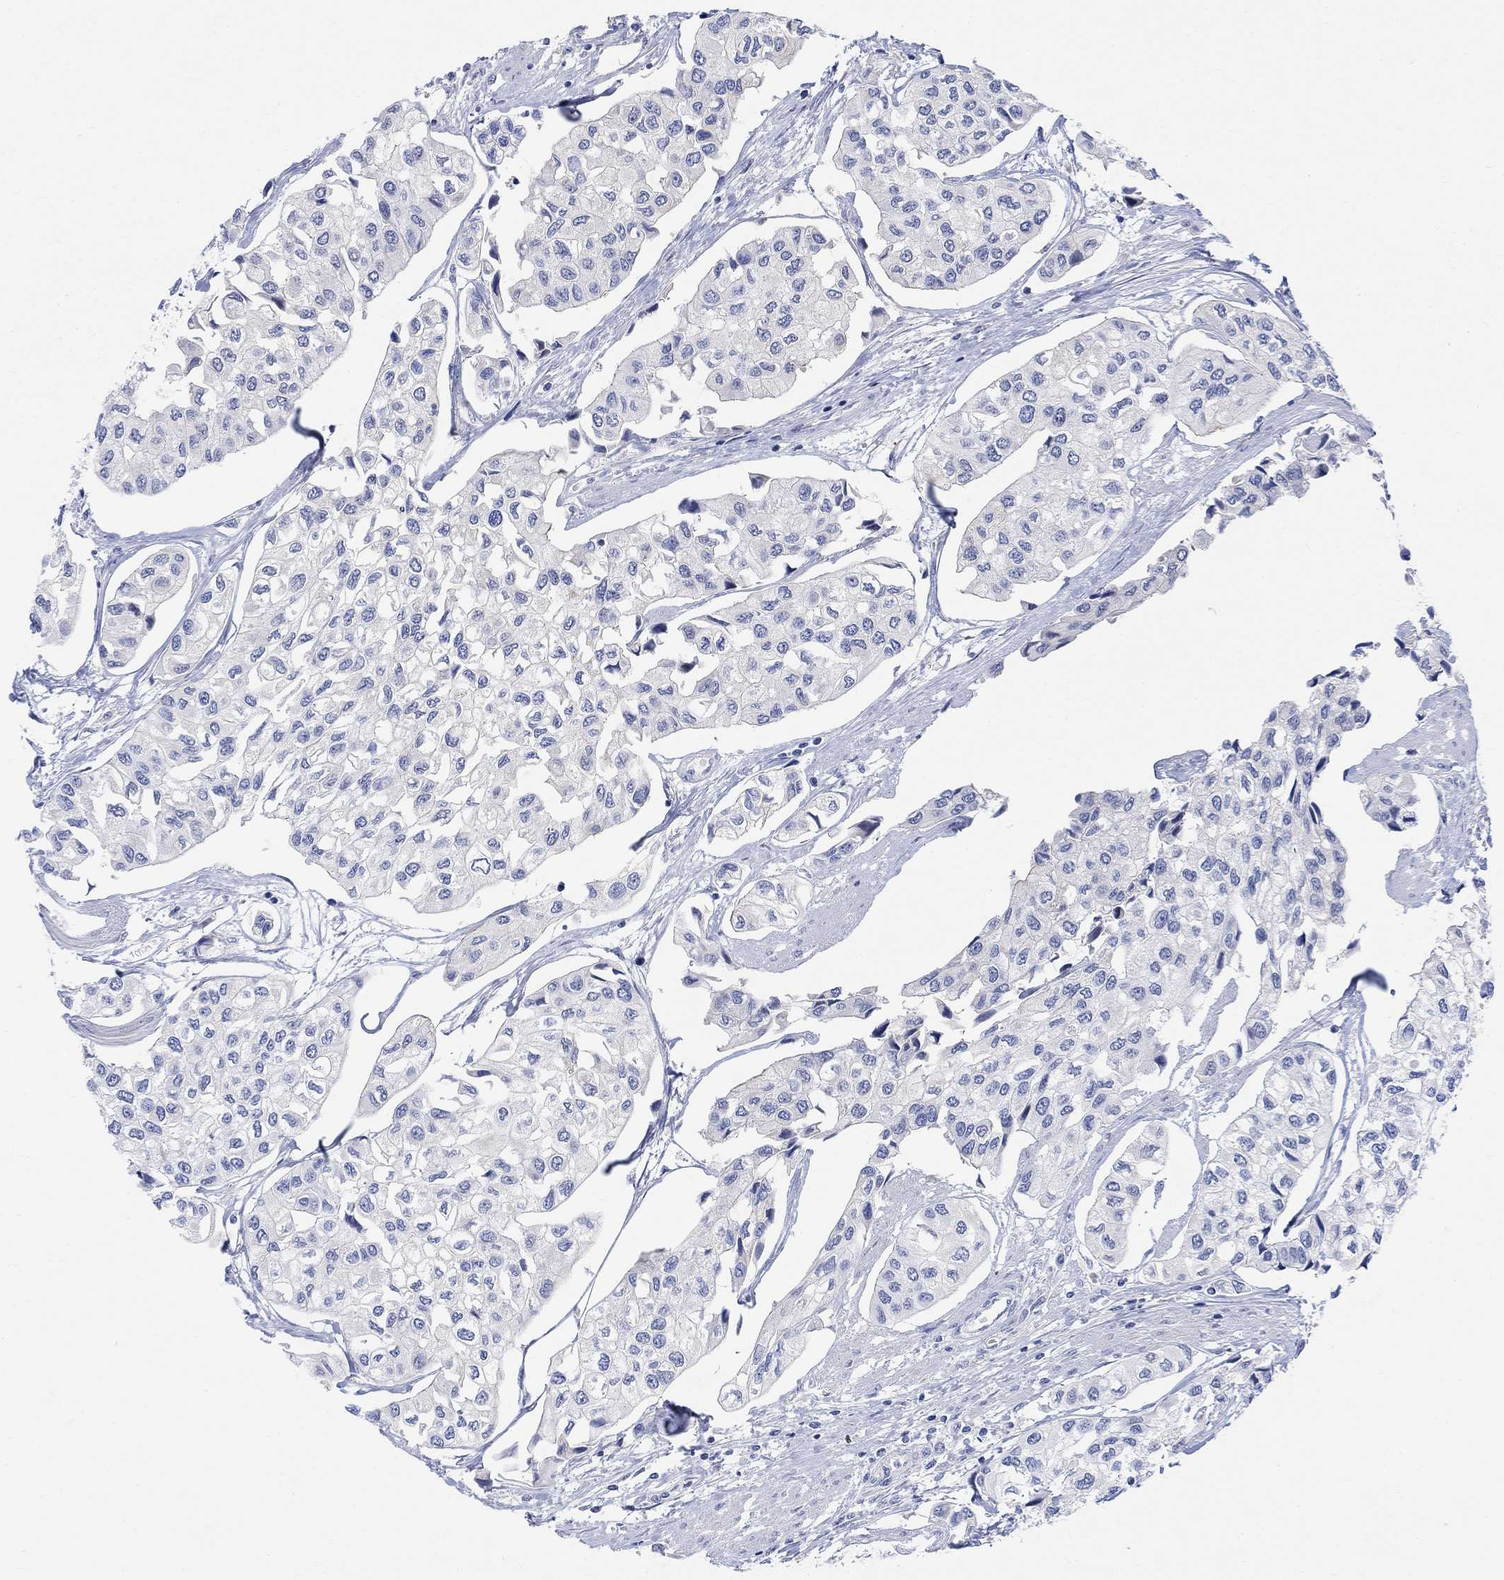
{"staining": {"intensity": "negative", "quantity": "none", "location": "none"}, "tissue": "urothelial cancer", "cell_type": "Tumor cells", "image_type": "cancer", "snomed": [{"axis": "morphology", "description": "Urothelial carcinoma, High grade"}, {"axis": "topography", "description": "Urinary bladder"}], "caption": "Immunohistochemistry (IHC) photomicrograph of urothelial cancer stained for a protein (brown), which shows no expression in tumor cells.", "gene": "ARSK", "patient": {"sex": "male", "age": 73}}